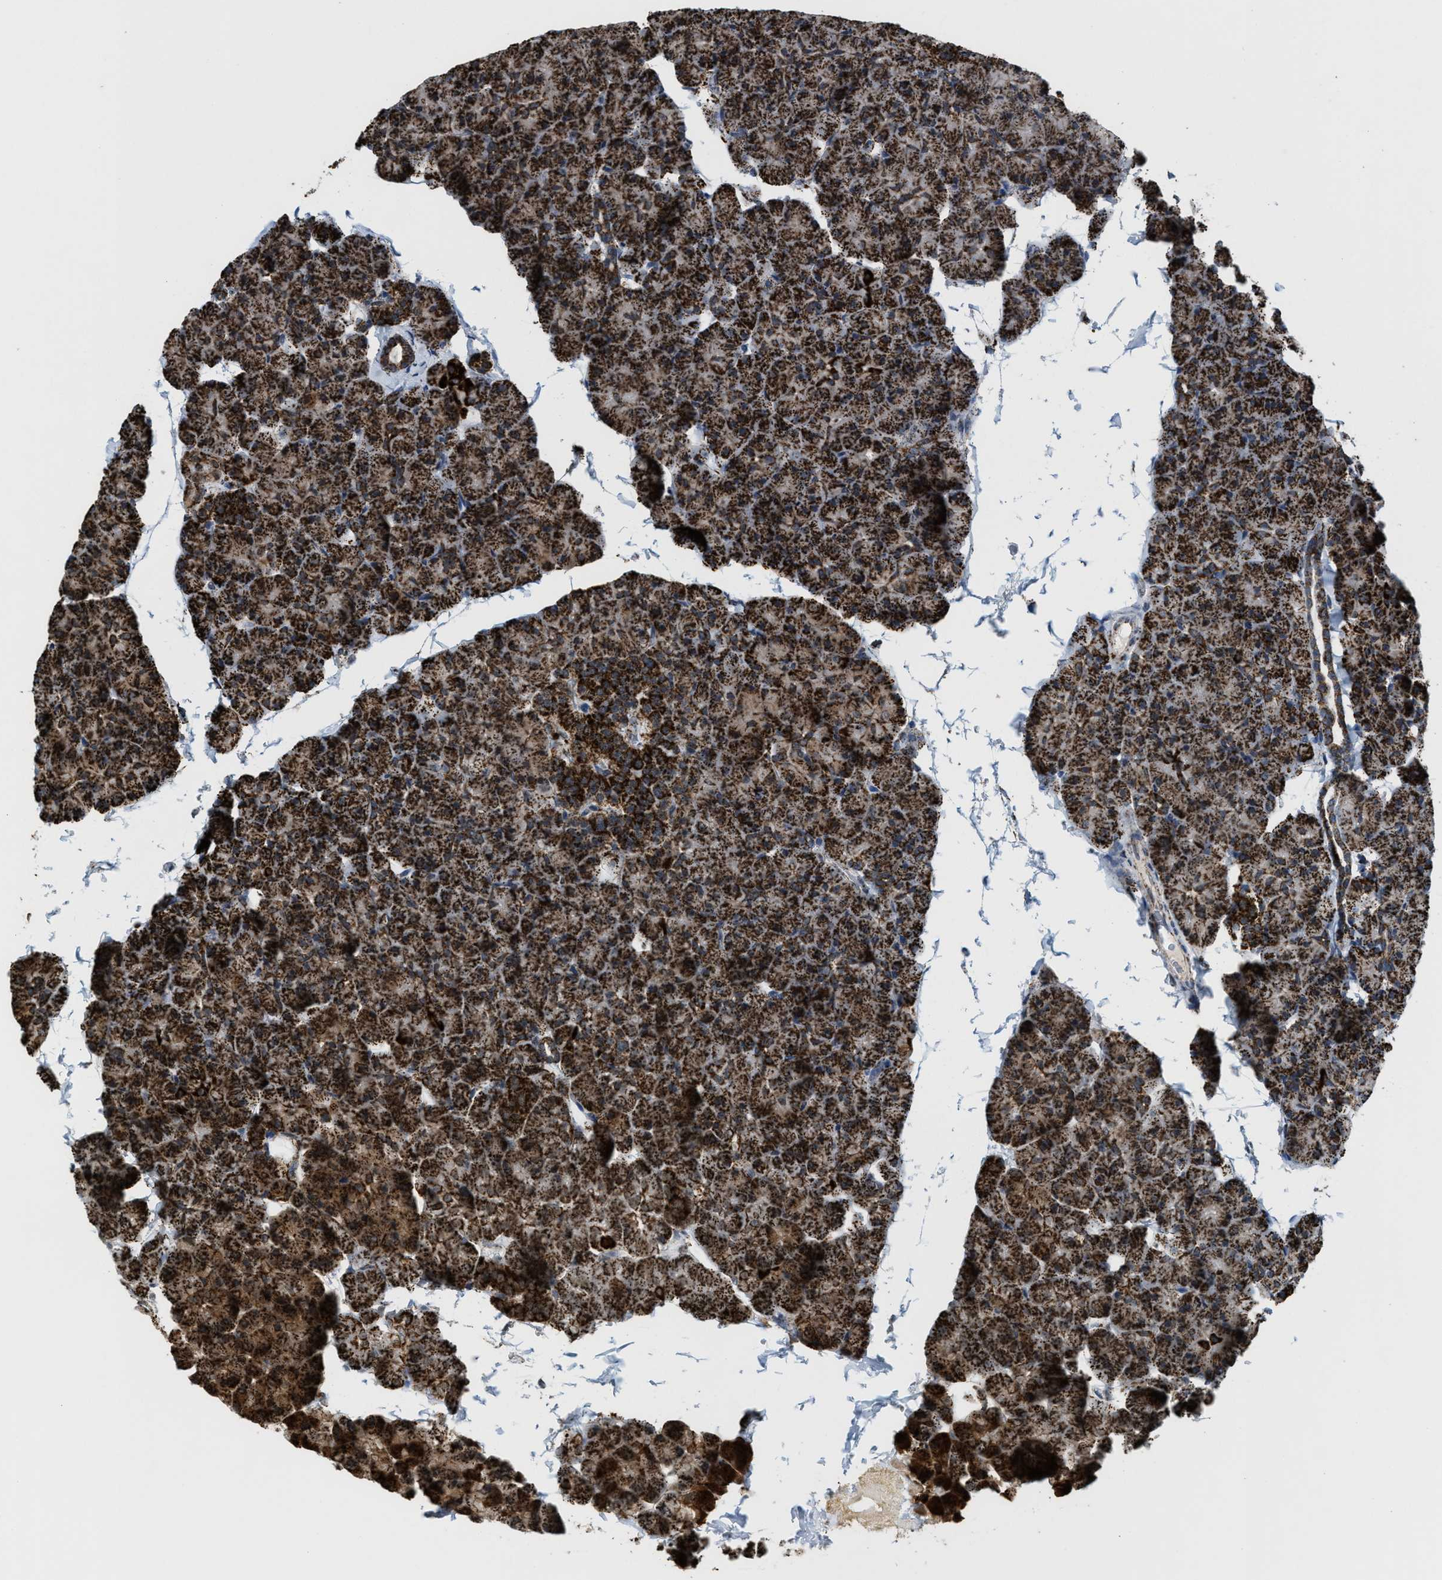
{"staining": {"intensity": "strong", "quantity": ">75%", "location": "cytoplasmic/membranous"}, "tissue": "pancreas", "cell_type": "Exocrine glandular cells", "image_type": "normal", "snomed": [{"axis": "morphology", "description": "Normal tissue, NOS"}, {"axis": "topography", "description": "Pancreas"}], "caption": "Immunohistochemistry (IHC) photomicrograph of unremarkable pancreas: human pancreas stained using immunohistochemistry (IHC) displays high levels of strong protein expression localized specifically in the cytoplasmic/membranous of exocrine glandular cells, appearing as a cytoplasmic/membranous brown color.", "gene": "HIBADH", "patient": {"sex": "male", "age": 35}}